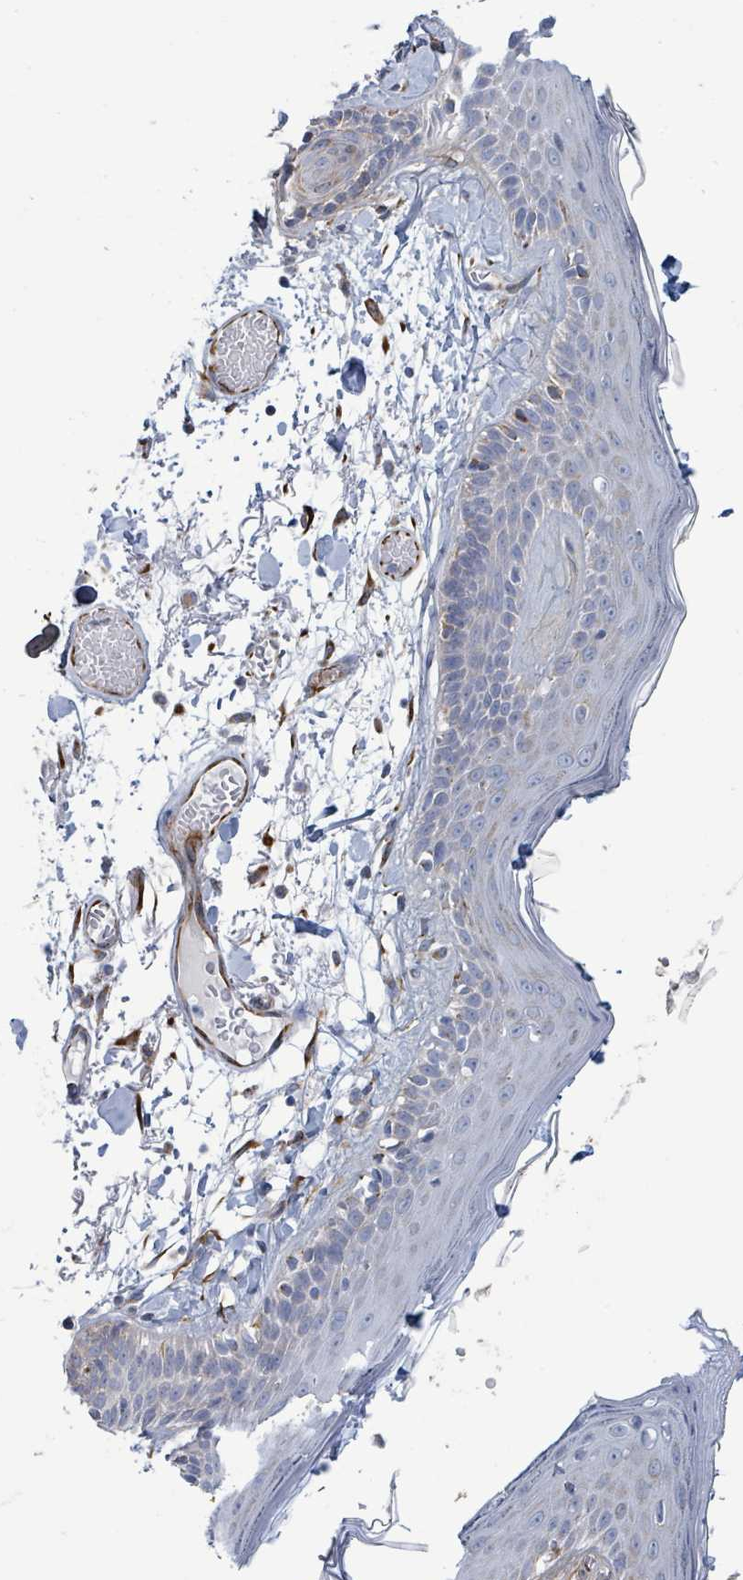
{"staining": {"intensity": "negative", "quantity": "none", "location": "none"}, "tissue": "skin", "cell_type": "Fibroblasts", "image_type": "normal", "snomed": [{"axis": "morphology", "description": "Normal tissue, NOS"}, {"axis": "topography", "description": "Skin"}], "caption": "This is a histopathology image of immunohistochemistry (IHC) staining of normal skin, which shows no positivity in fibroblasts.", "gene": "ALG12", "patient": {"sex": "male", "age": 79}}